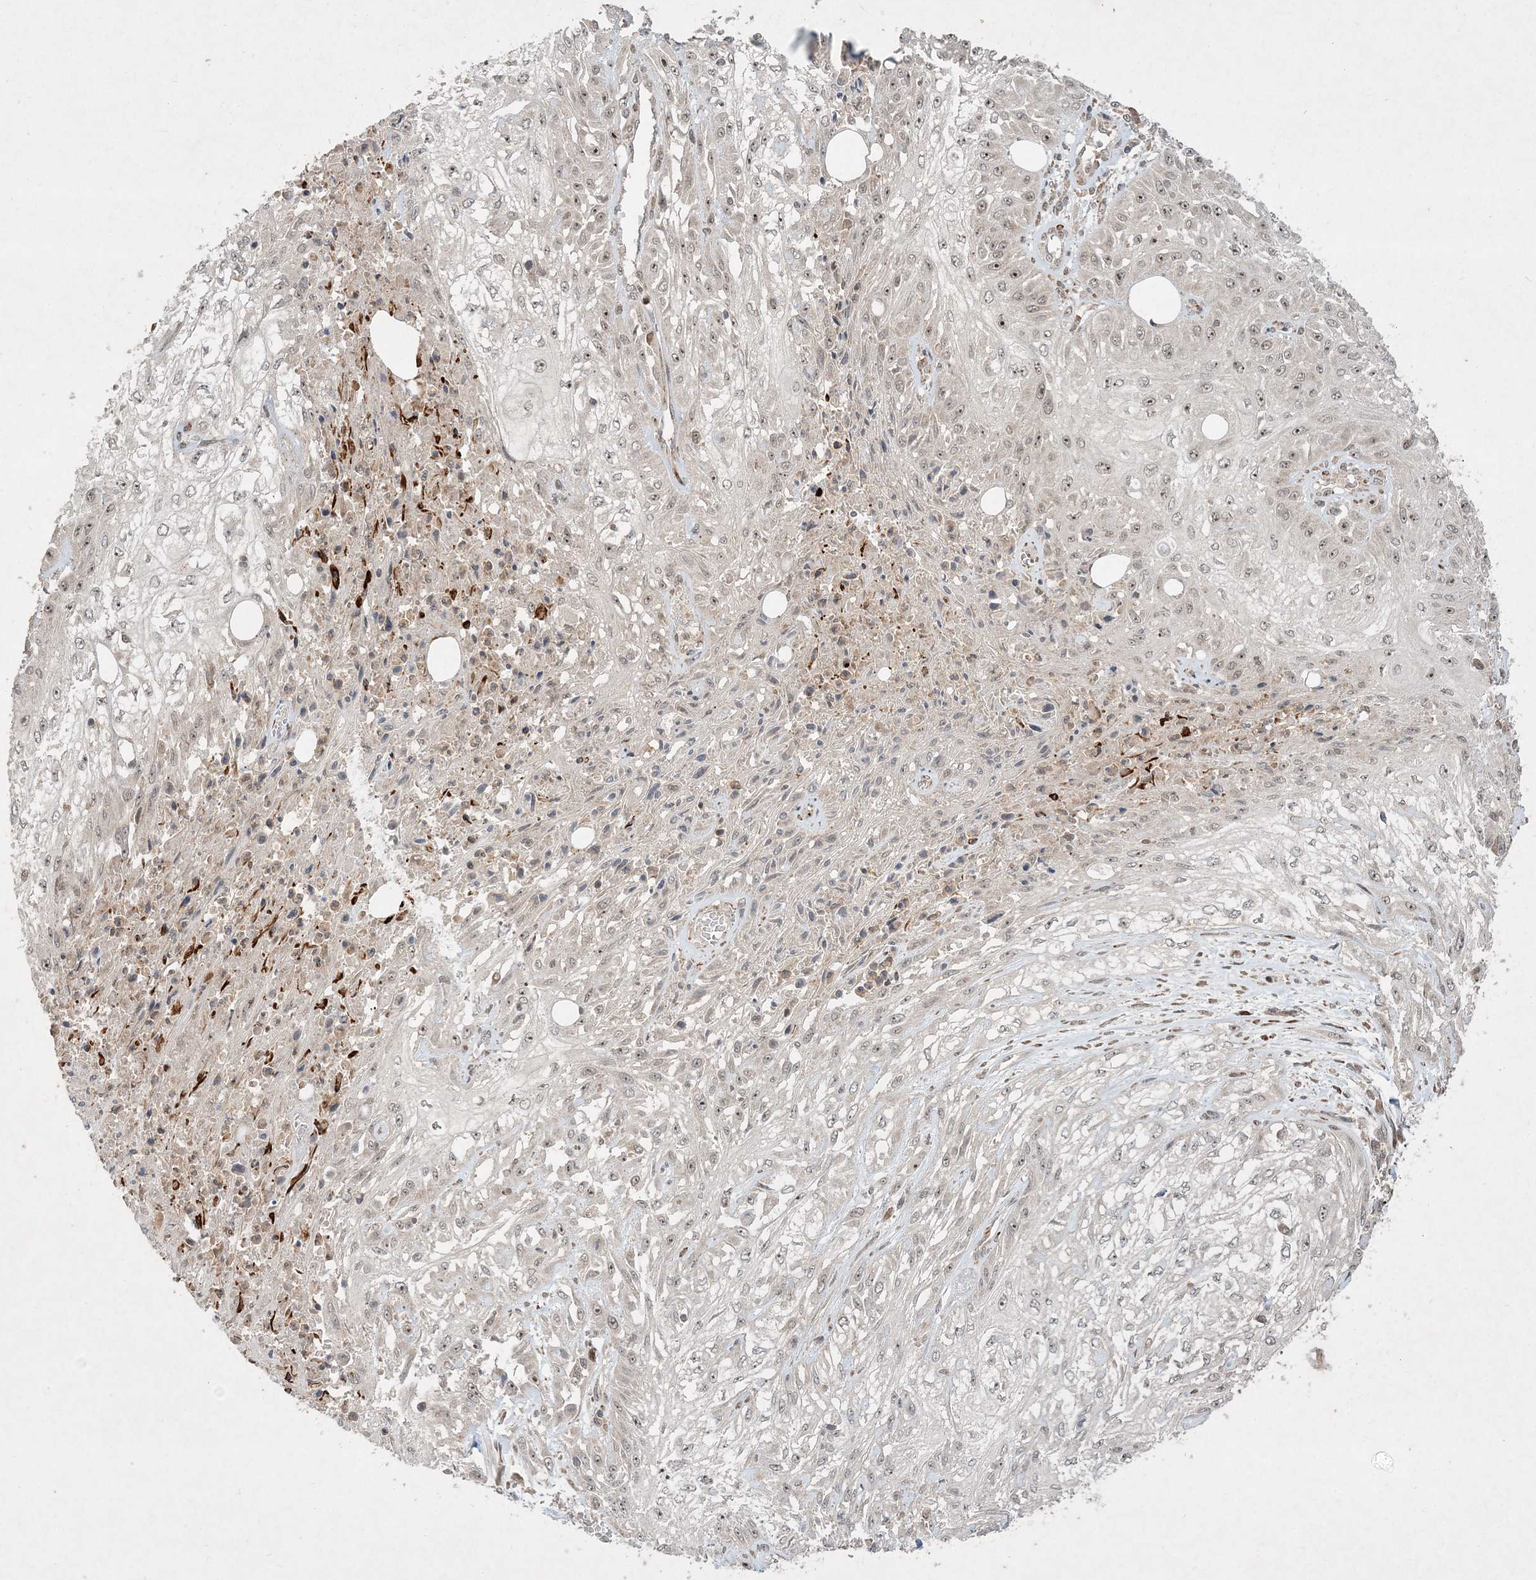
{"staining": {"intensity": "moderate", "quantity": "25%-75%", "location": "nuclear"}, "tissue": "skin cancer", "cell_type": "Tumor cells", "image_type": "cancer", "snomed": [{"axis": "morphology", "description": "Squamous cell carcinoma, NOS"}, {"axis": "morphology", "description": "Squamous cell carcinoma, metastatic, NOS"}, {"axis": "topography", "description": "Skin"}, {"axis": "topography", "description": "Lymph node"}], "caption": "Moderate nuclear staining for a protein is seen in about 25%-75% of tumor cells of skin cancer using immunohistochemistry.", "gene": "UBR3", "patient": {"sex": "male", "age": 75}}